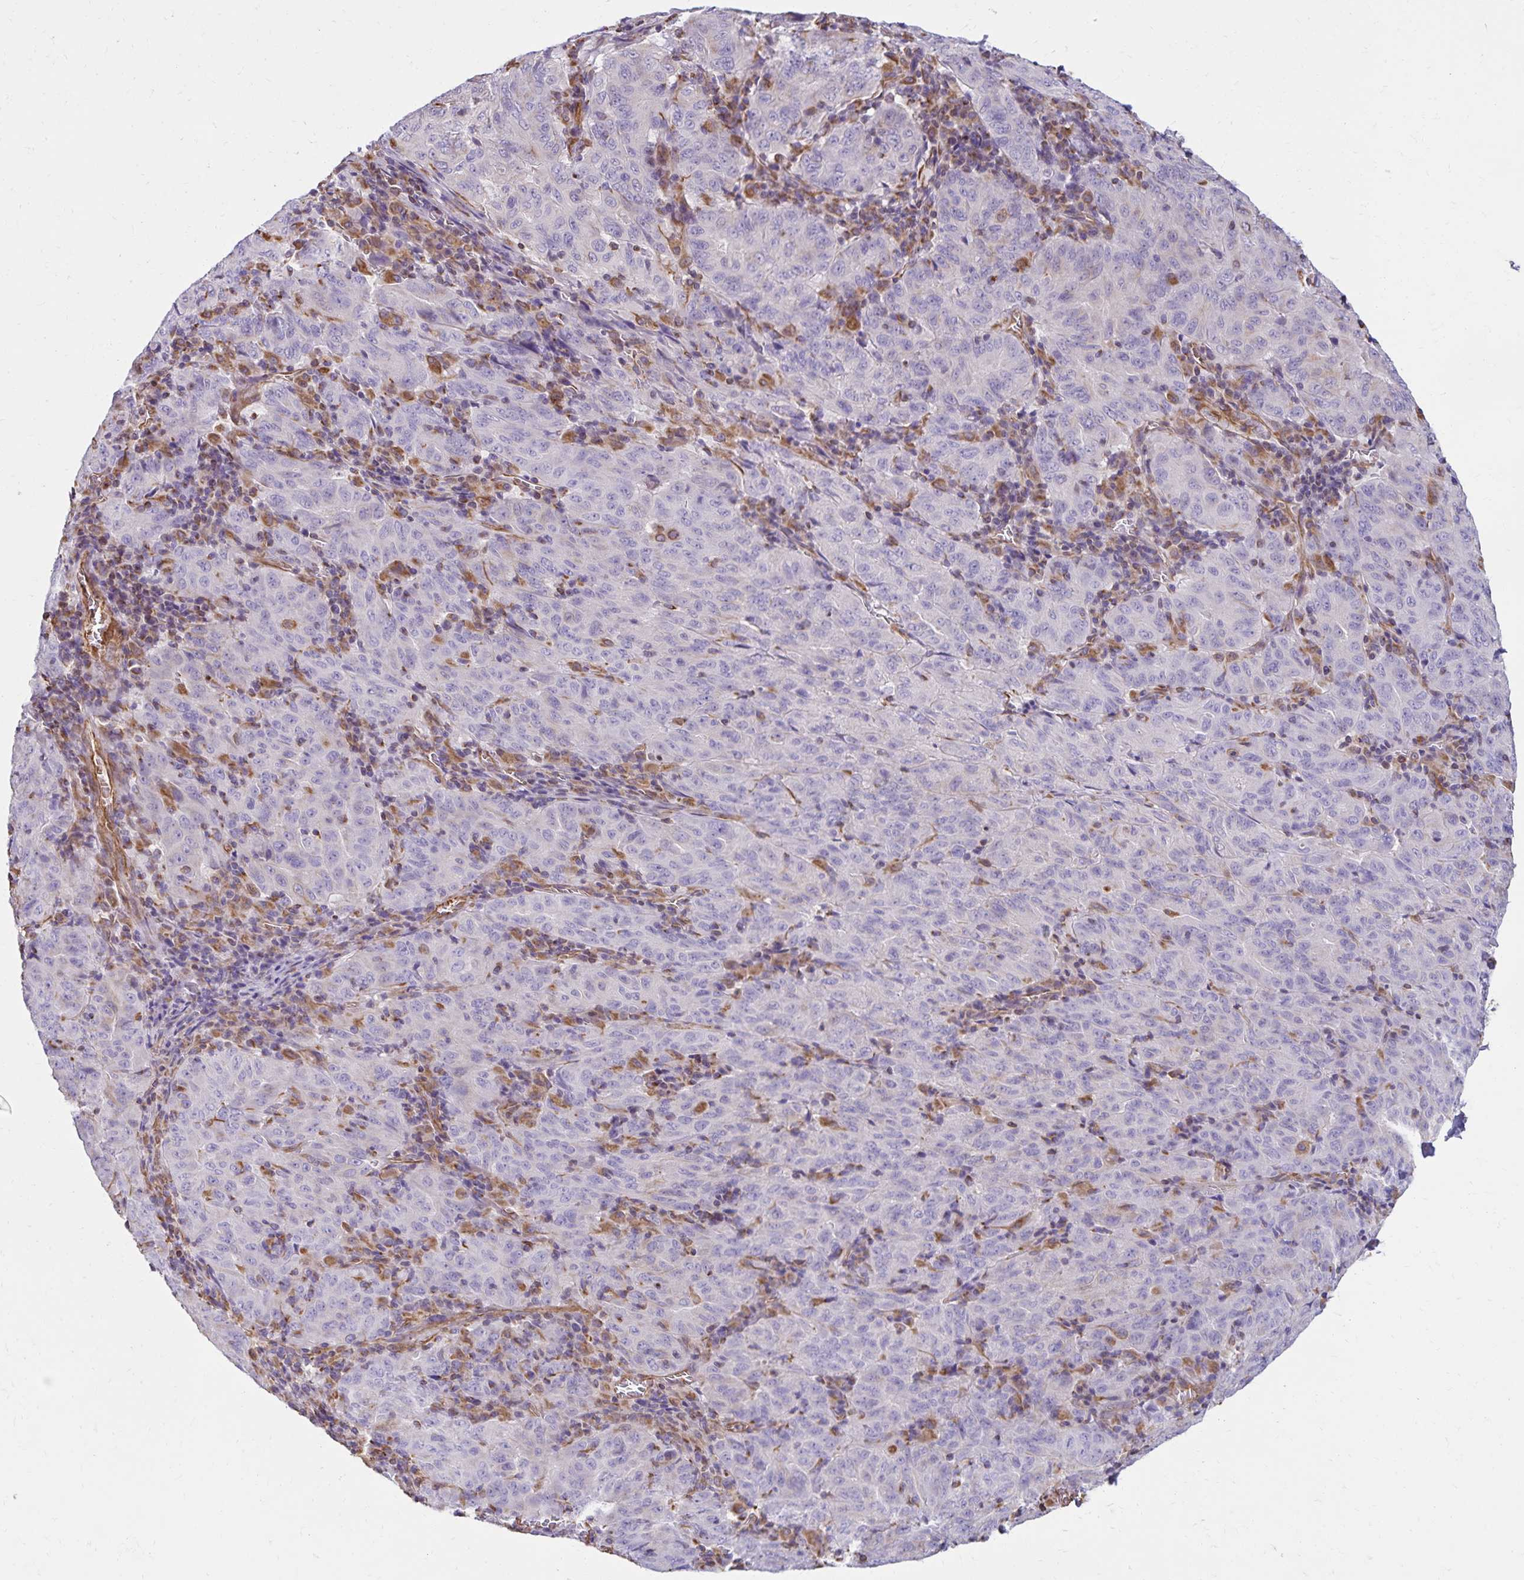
{"staining": {"intensity": "negative", "quantity": "none", "location": "none"}, "tissue": "pancreatic cancer", "cell_type": "Tumor cells", "image_type": "cancer", "snomed": [{"axis": "morphology", "description": "Adenocarcinoma, NOS"}, {"axis": "topography", "description": "Pancreas"}], "caption": "This is an IHC photomicrograph of human adenocarcinoma (pancreatic). There is no staining in tumor cells.", "gene": "TRPV6", "patient": {"sex": "male", "age": 63}}